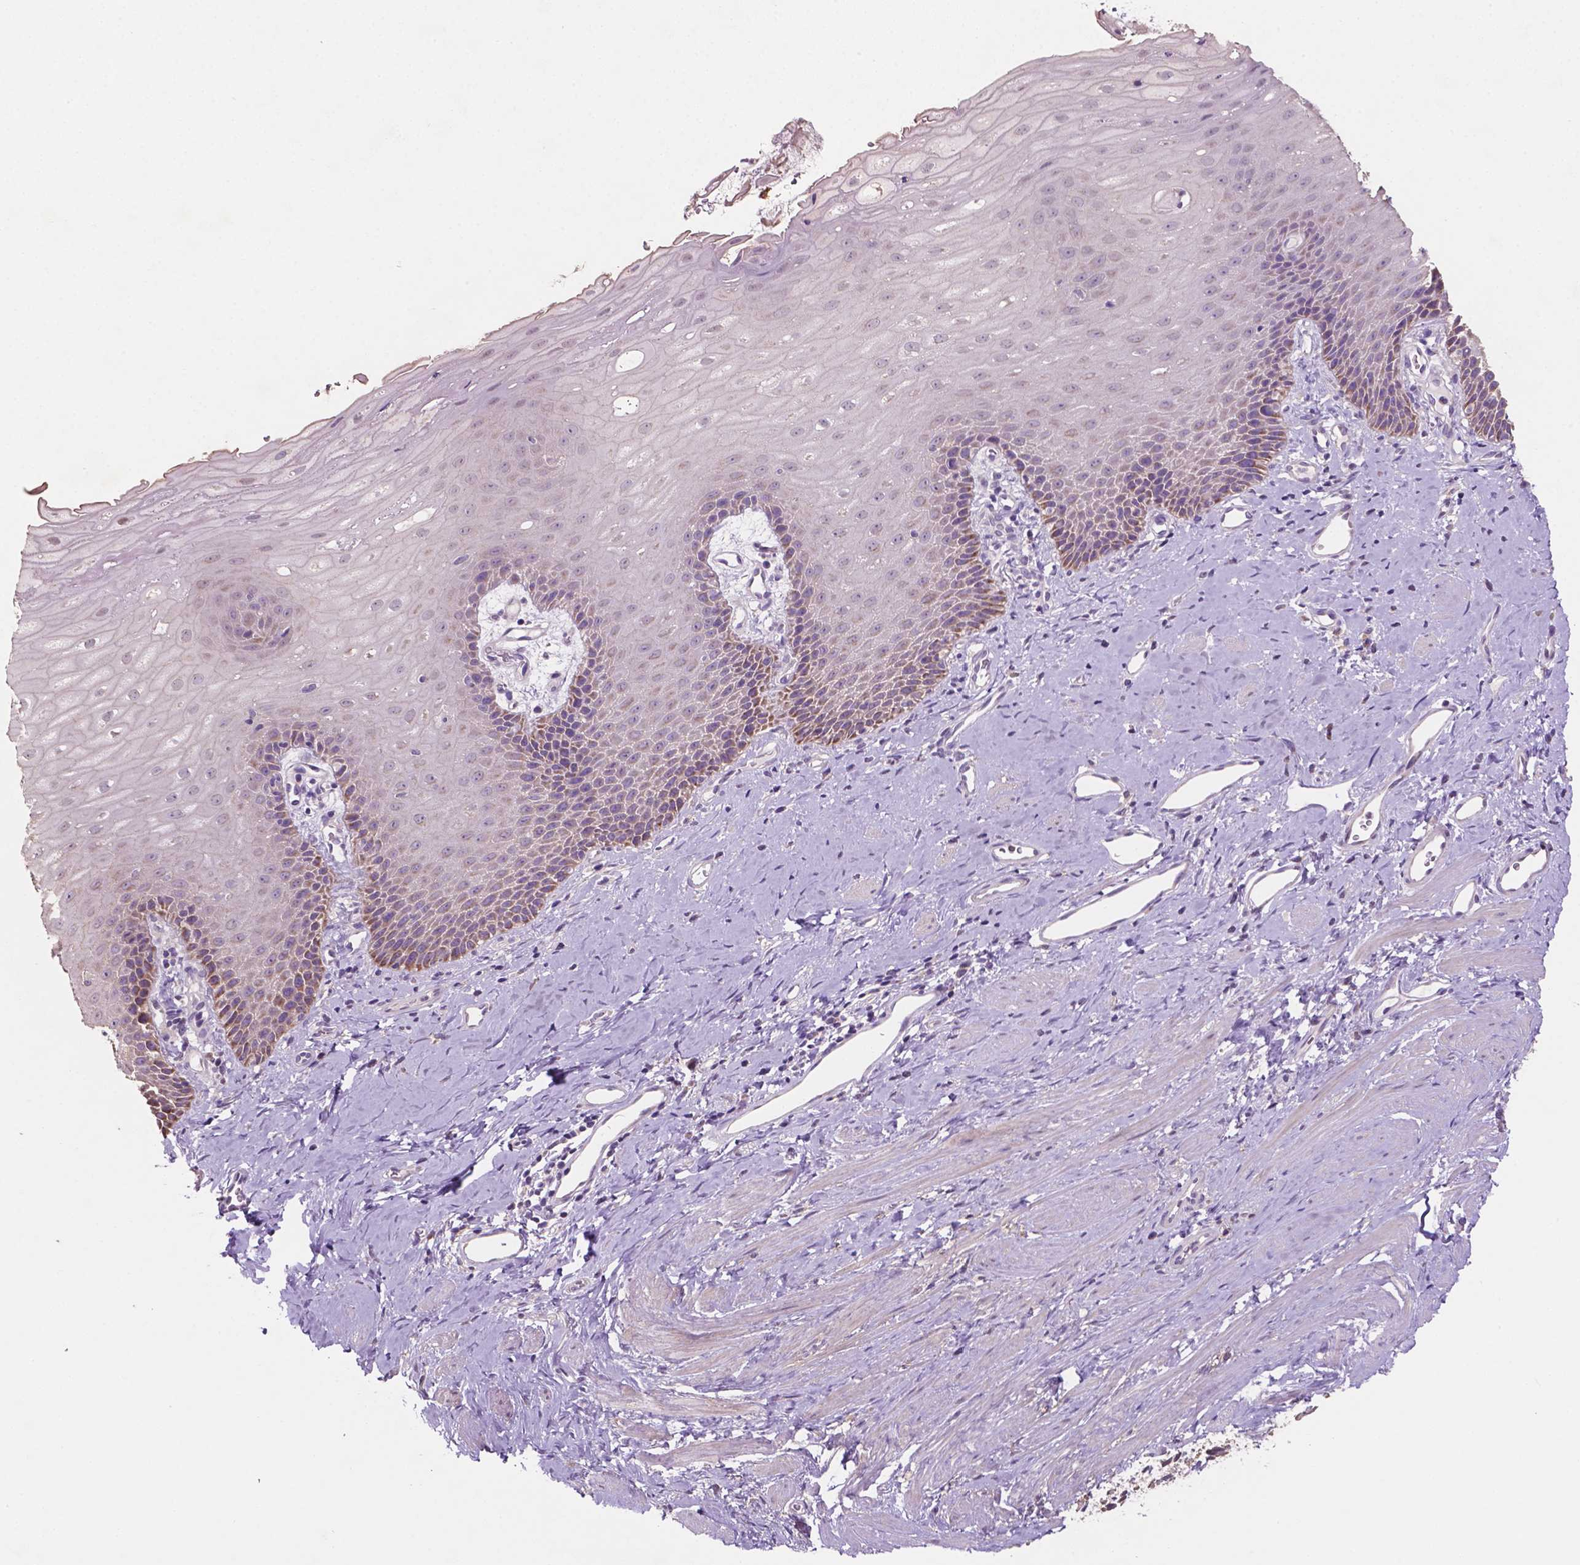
{"staining": {"intensity": "weak", "quantity": "<25%", "location": "cytoplasmic/membranous"}, "tissue": "esophagus", "cell_type": "Squamous epithelial cells", "image_type": "normal", "snomed": [{"axis": "morphology", "description": "Normal tissue, NOS"}, {"axis": "topography", "description": "Esophagus"}], "caption": "The photomicrograph shows no staining of squamous epithelial cells in unremarkable esophagus. (DAB (3,3'-diaminobenzidine) immunohistochemistry (IHC) with hematoxylin counter stain).", "gene": "MKRN2OS", "patient": {"sex": "male", "age": 64}}